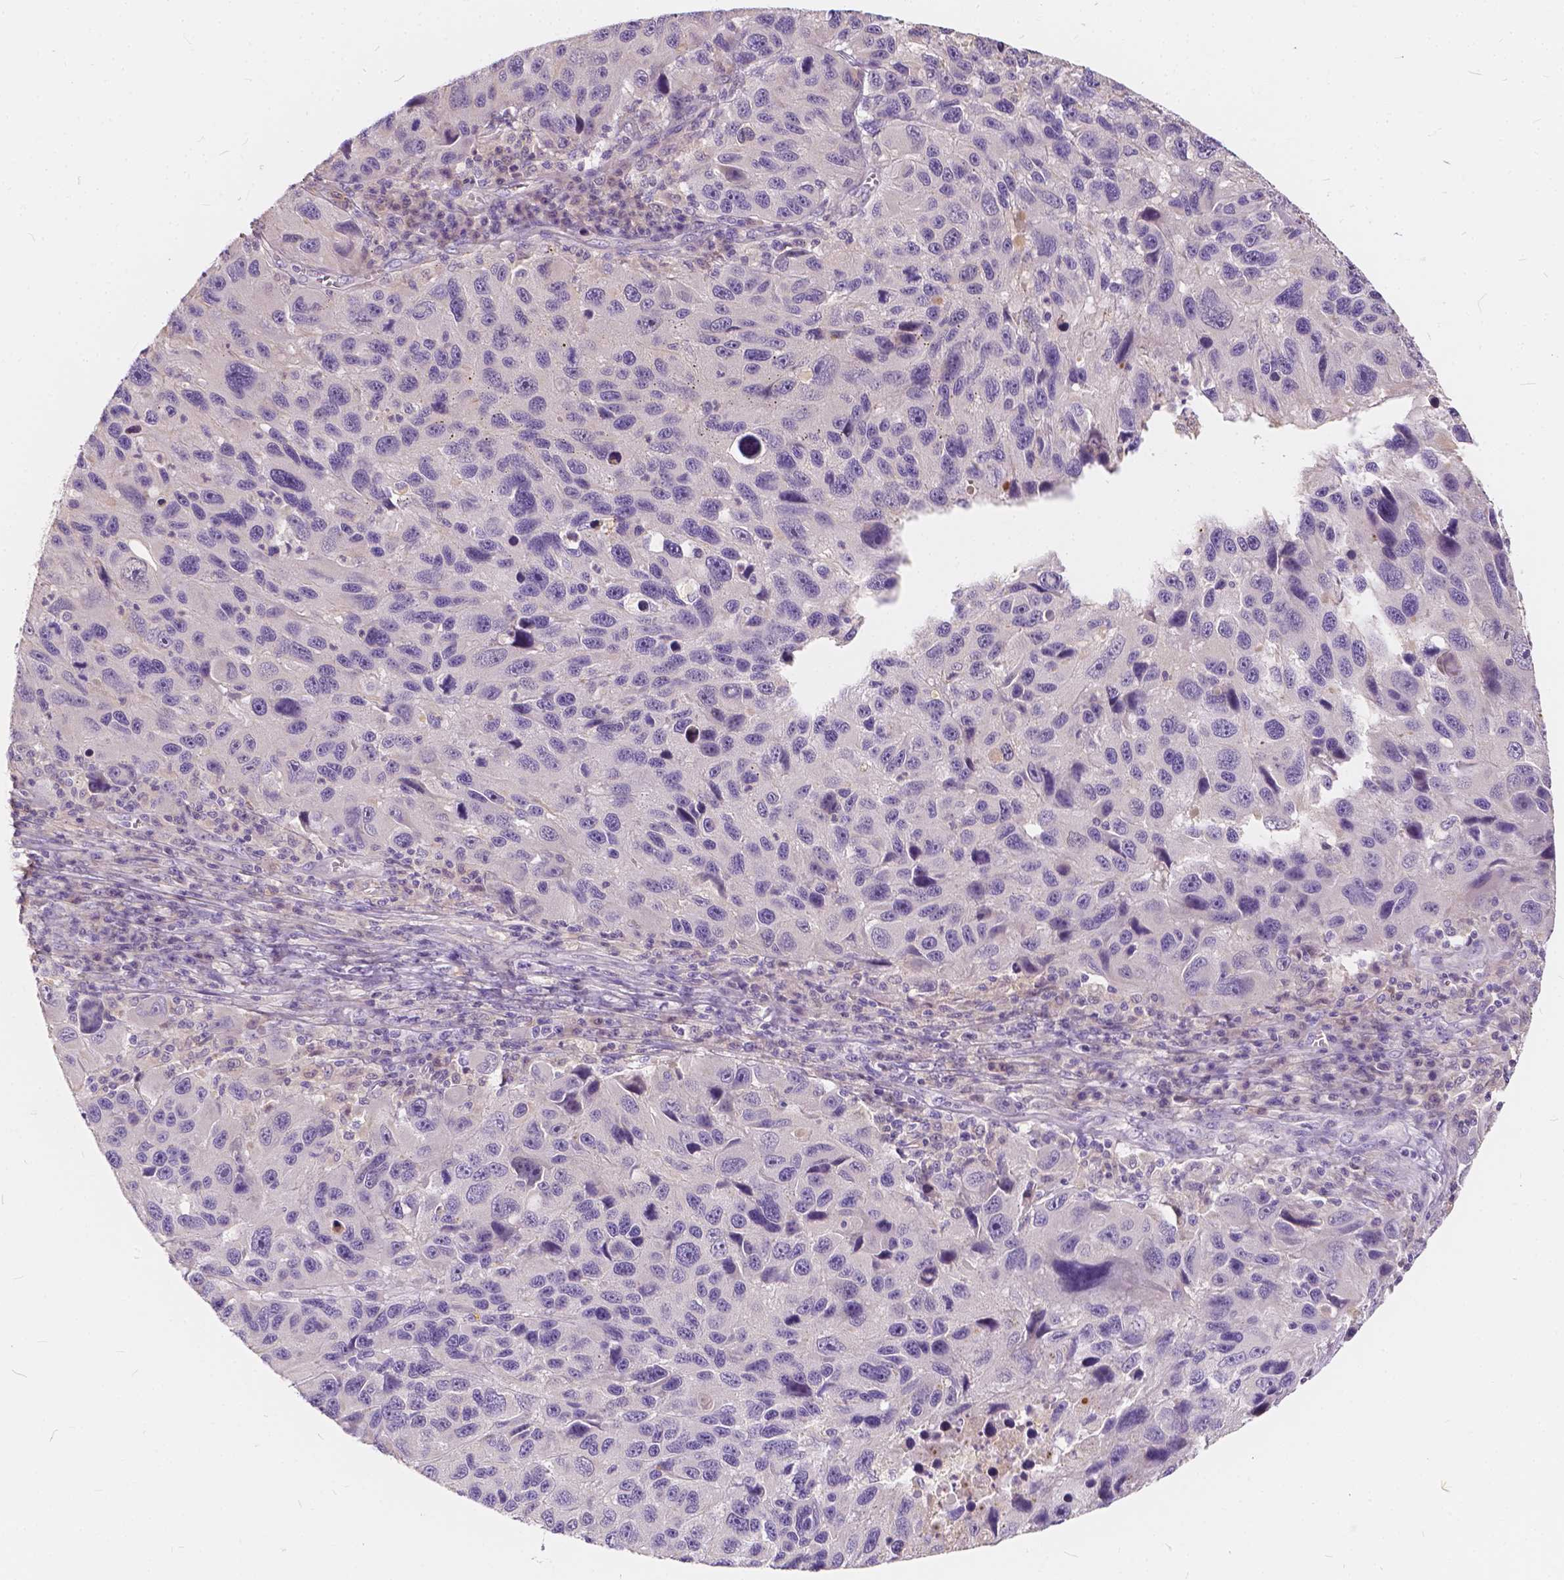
{"staining": {"intensity": "negative", "quantity": "none", "location": "none"}, "tissue": "melanoma", "cell_type": "Tumor cells", "image_type": "cancer", "snomed": [{"axis": "morphology", "description": "Malignant melanoma, NOS"}, {"axis": "topography", "description": "Skin"}], "caption": "Tumor cells show no significant protein expression in melanoma.", "gene": "KIAA0513", "patient": {"sex": "male", "age": 53}}